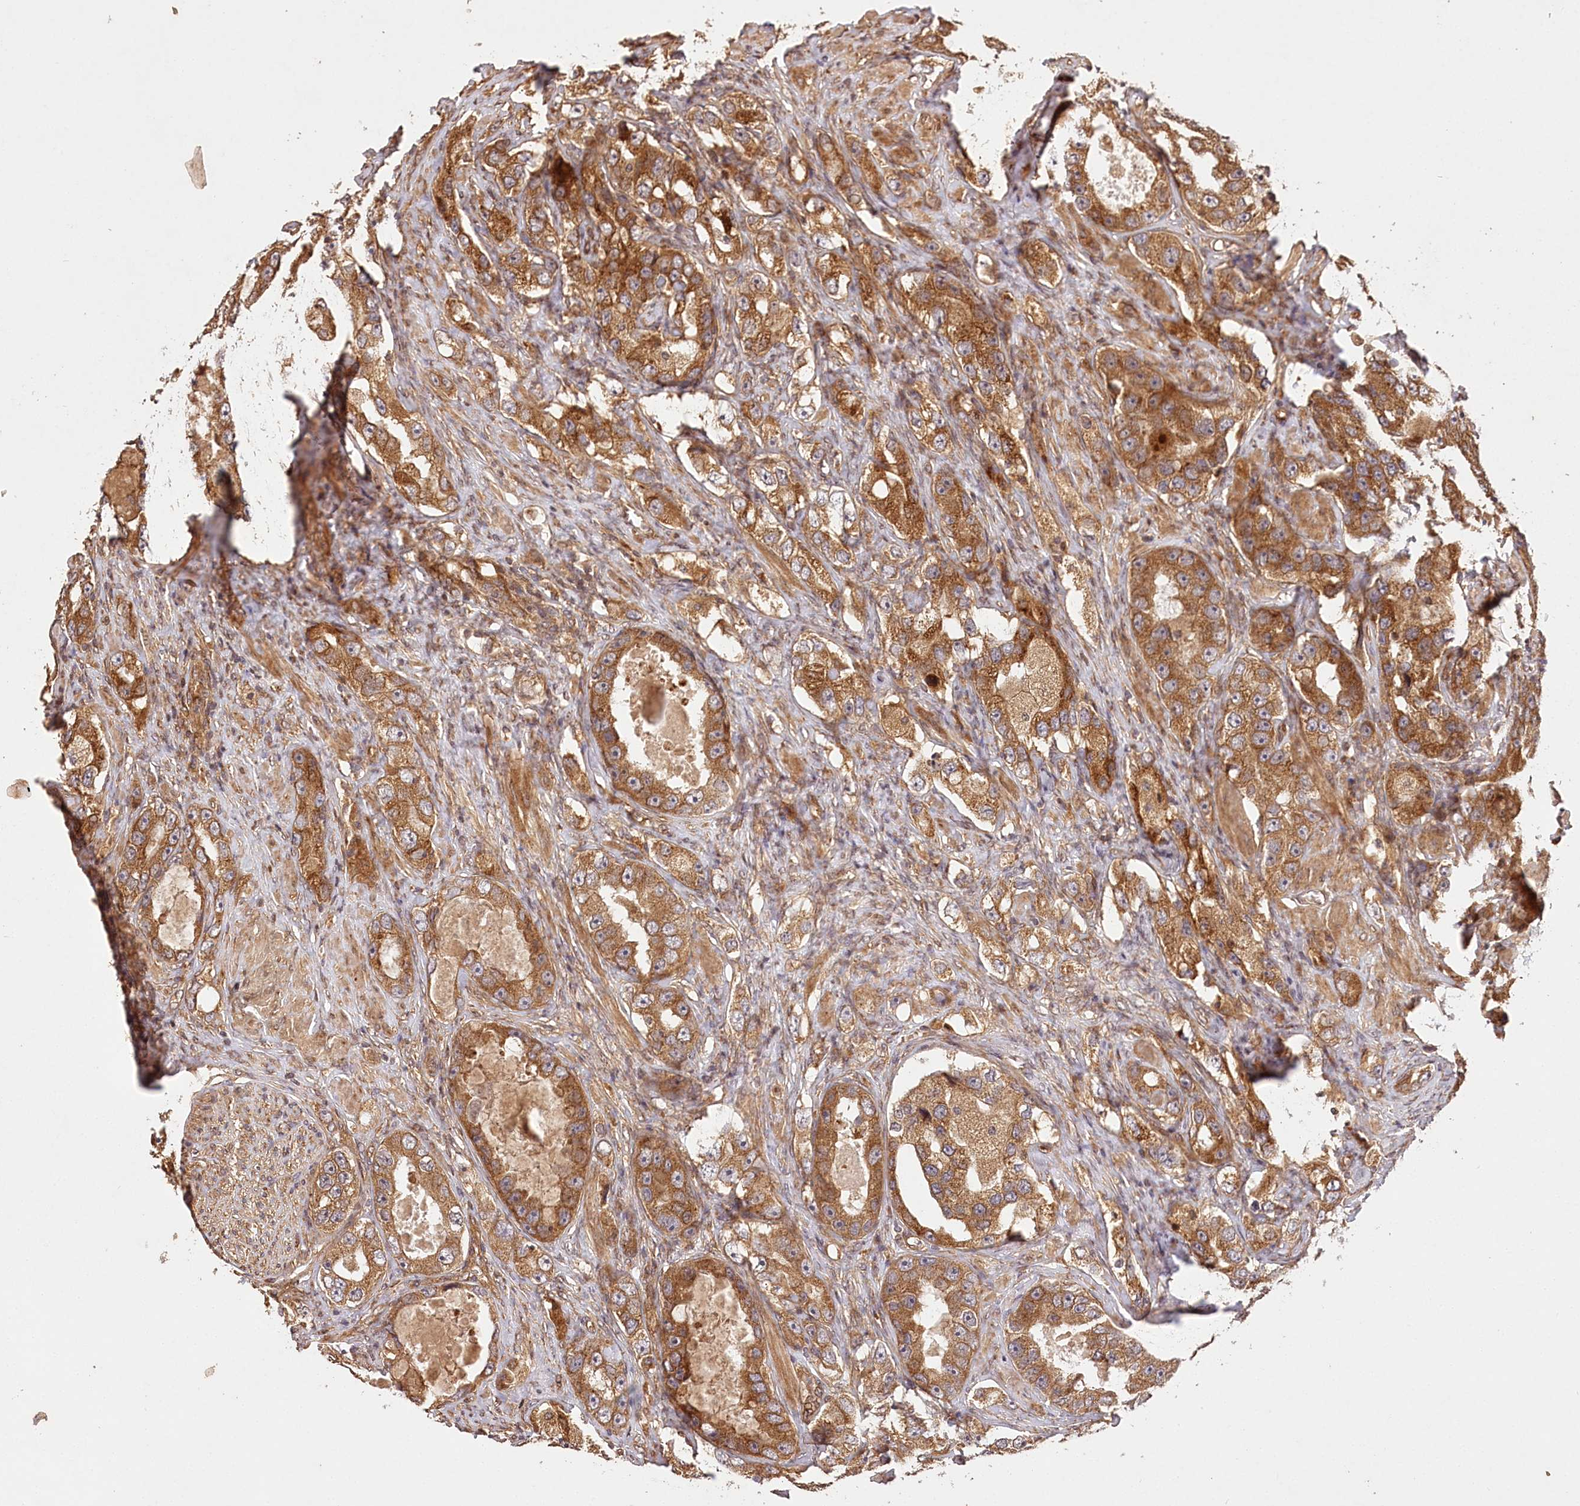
{"staining": {"intensity": "strong", "quantity": ">75%", "location": "cytoplasmic/membranous"}, "tissue": "prostate cancer", "cell_type": "Tumor cells", "image_type": "cancer", "snomed": [{"axis": "morphology", "description": "Adenocarcinoma, High grade"}, {"axis": "topography", "description": "Prostate"}], "caption": "Human high-grade adenocarcinoma (prostate) stained for a protein (brown) shows strong cytoplasmic/membranous positive expression in about >75% of tumor cells.", "gene": "LSS", "patient": {"sex": "male", "age": 63}}